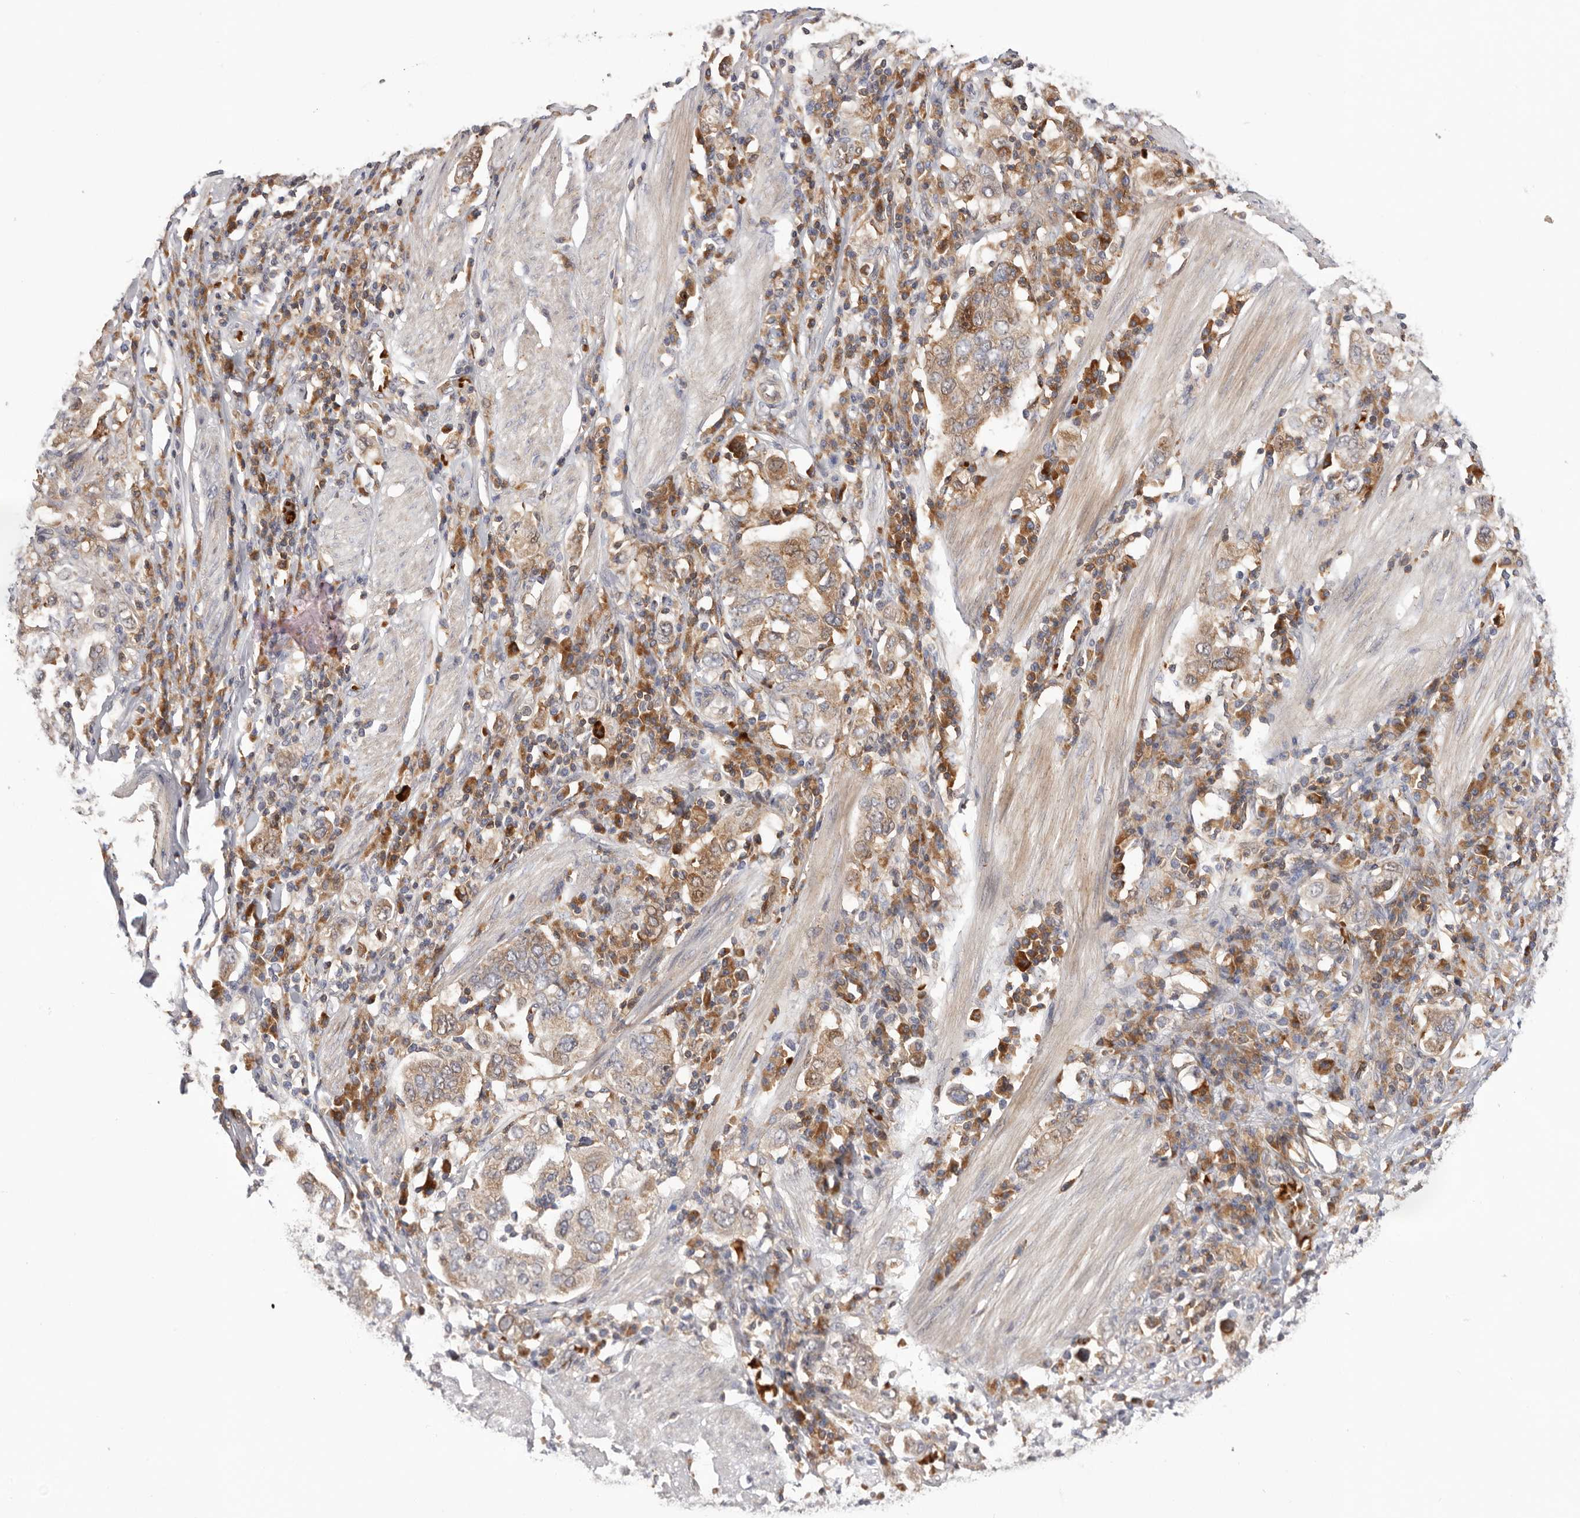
{"staining": {"intensity": "weak", "quantity": "25%-75%", "location": "cytoplasmic/membranous"}, "tissue": "stomach cancer", "cell_type": "Tumor cells", "image_type": "cancer", "snomed": [{"axis": "morphology", "description": "Adenocarcinoma, NOS"}, {"axis": "topography", "description": "Stomach, upper"}], "caption": "This histopathology image reveals immunohistochemistry (IHC) staining of stomach cancer, with low weak cytoplasmic/membranous expression in approximately 25%-75% of tumor cells.", "gene": "RNF213", "patient": {"sex": "male", "age": 62}}